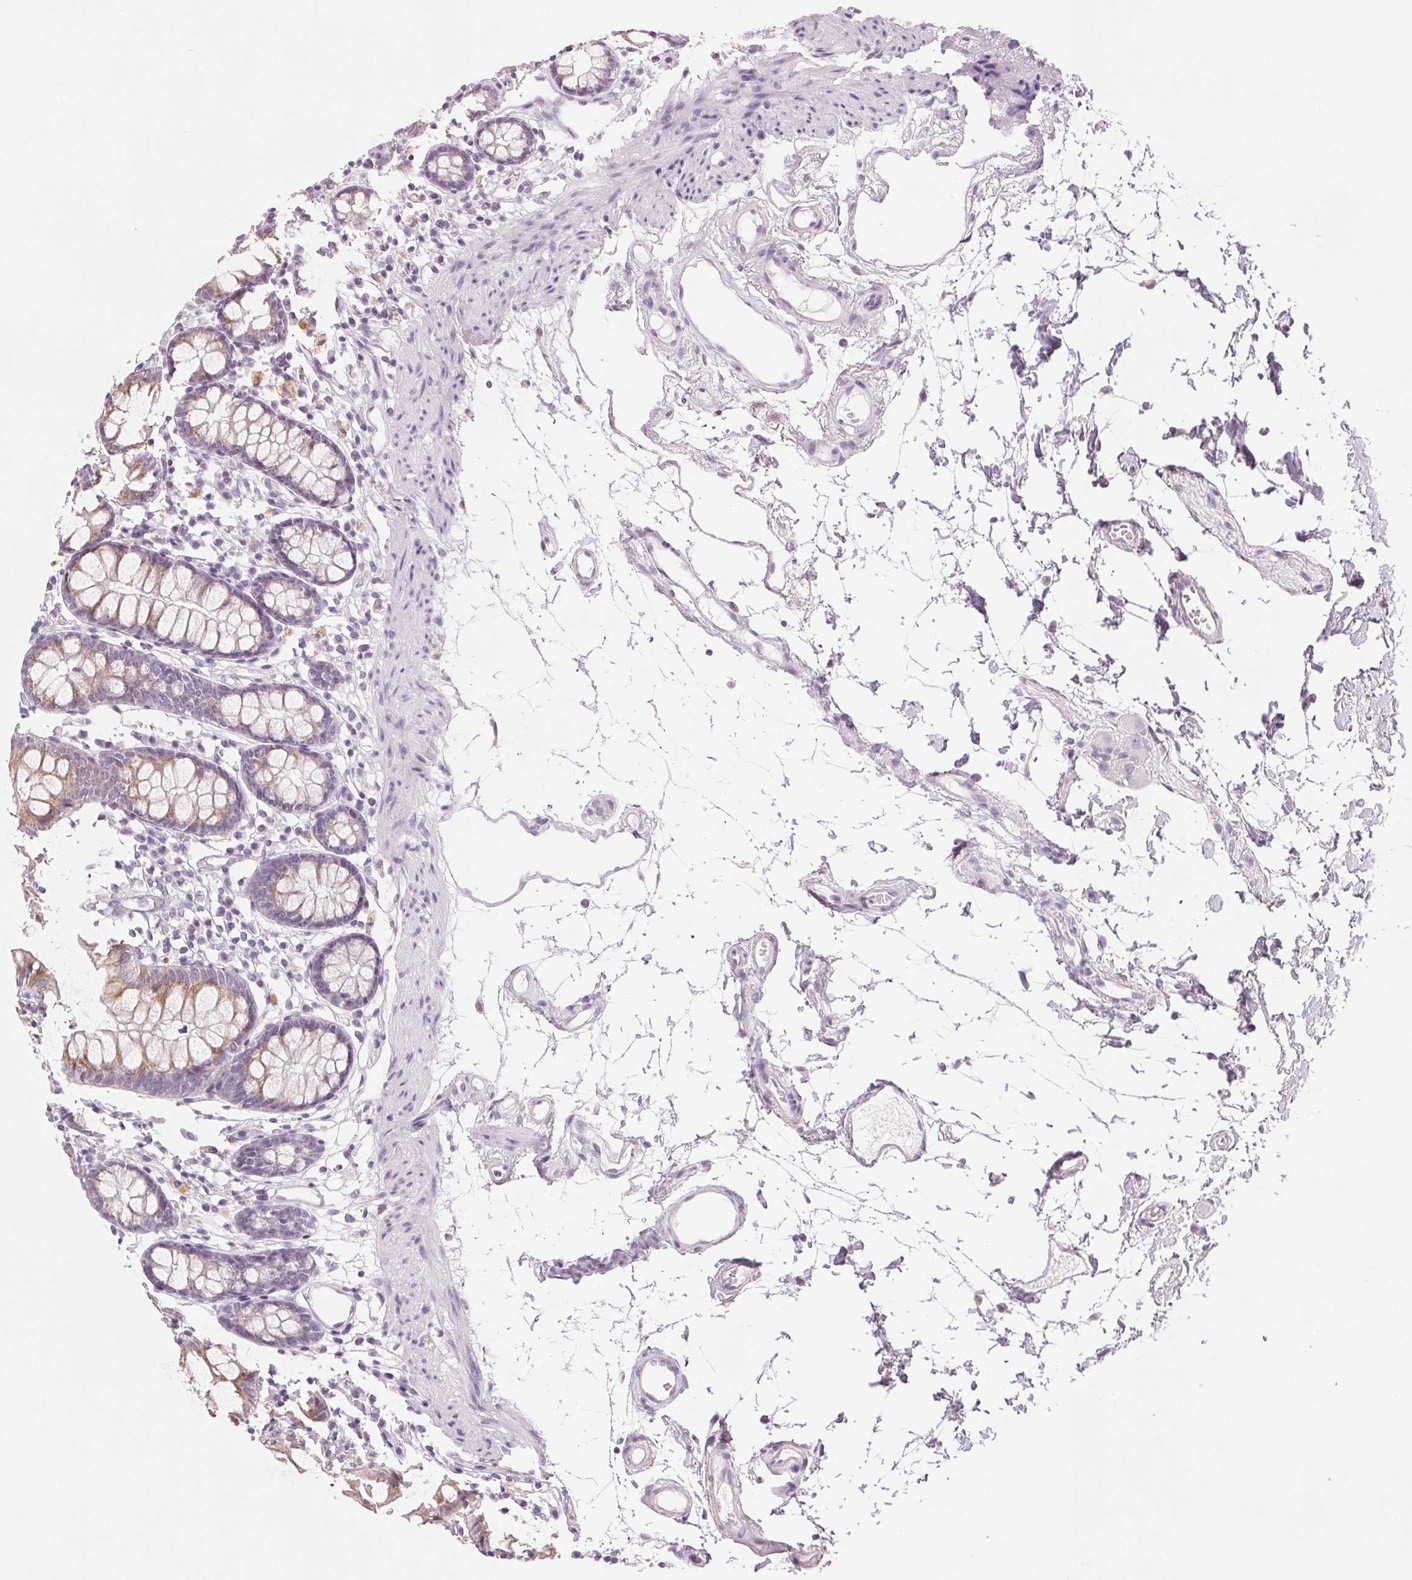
{"staining": {"intensity": "negative", "quantity": "none", "location": "none"}, "tissue": "colon", "cell_type": "Endothelial cells", "image_type": "normal", "snomed": [{"axis": "morphology", "description": "Normal tissue, NOS"}, {"axis": "topography", "description": "Colon"}], "caption": "Immunohistochemistry micrograph of benign colon: colon stained with DAB demonstrates no significant protein expression in endothelial cells.", "gene": "EHHADH", "patient": {"sex": "female", "age": 84}}